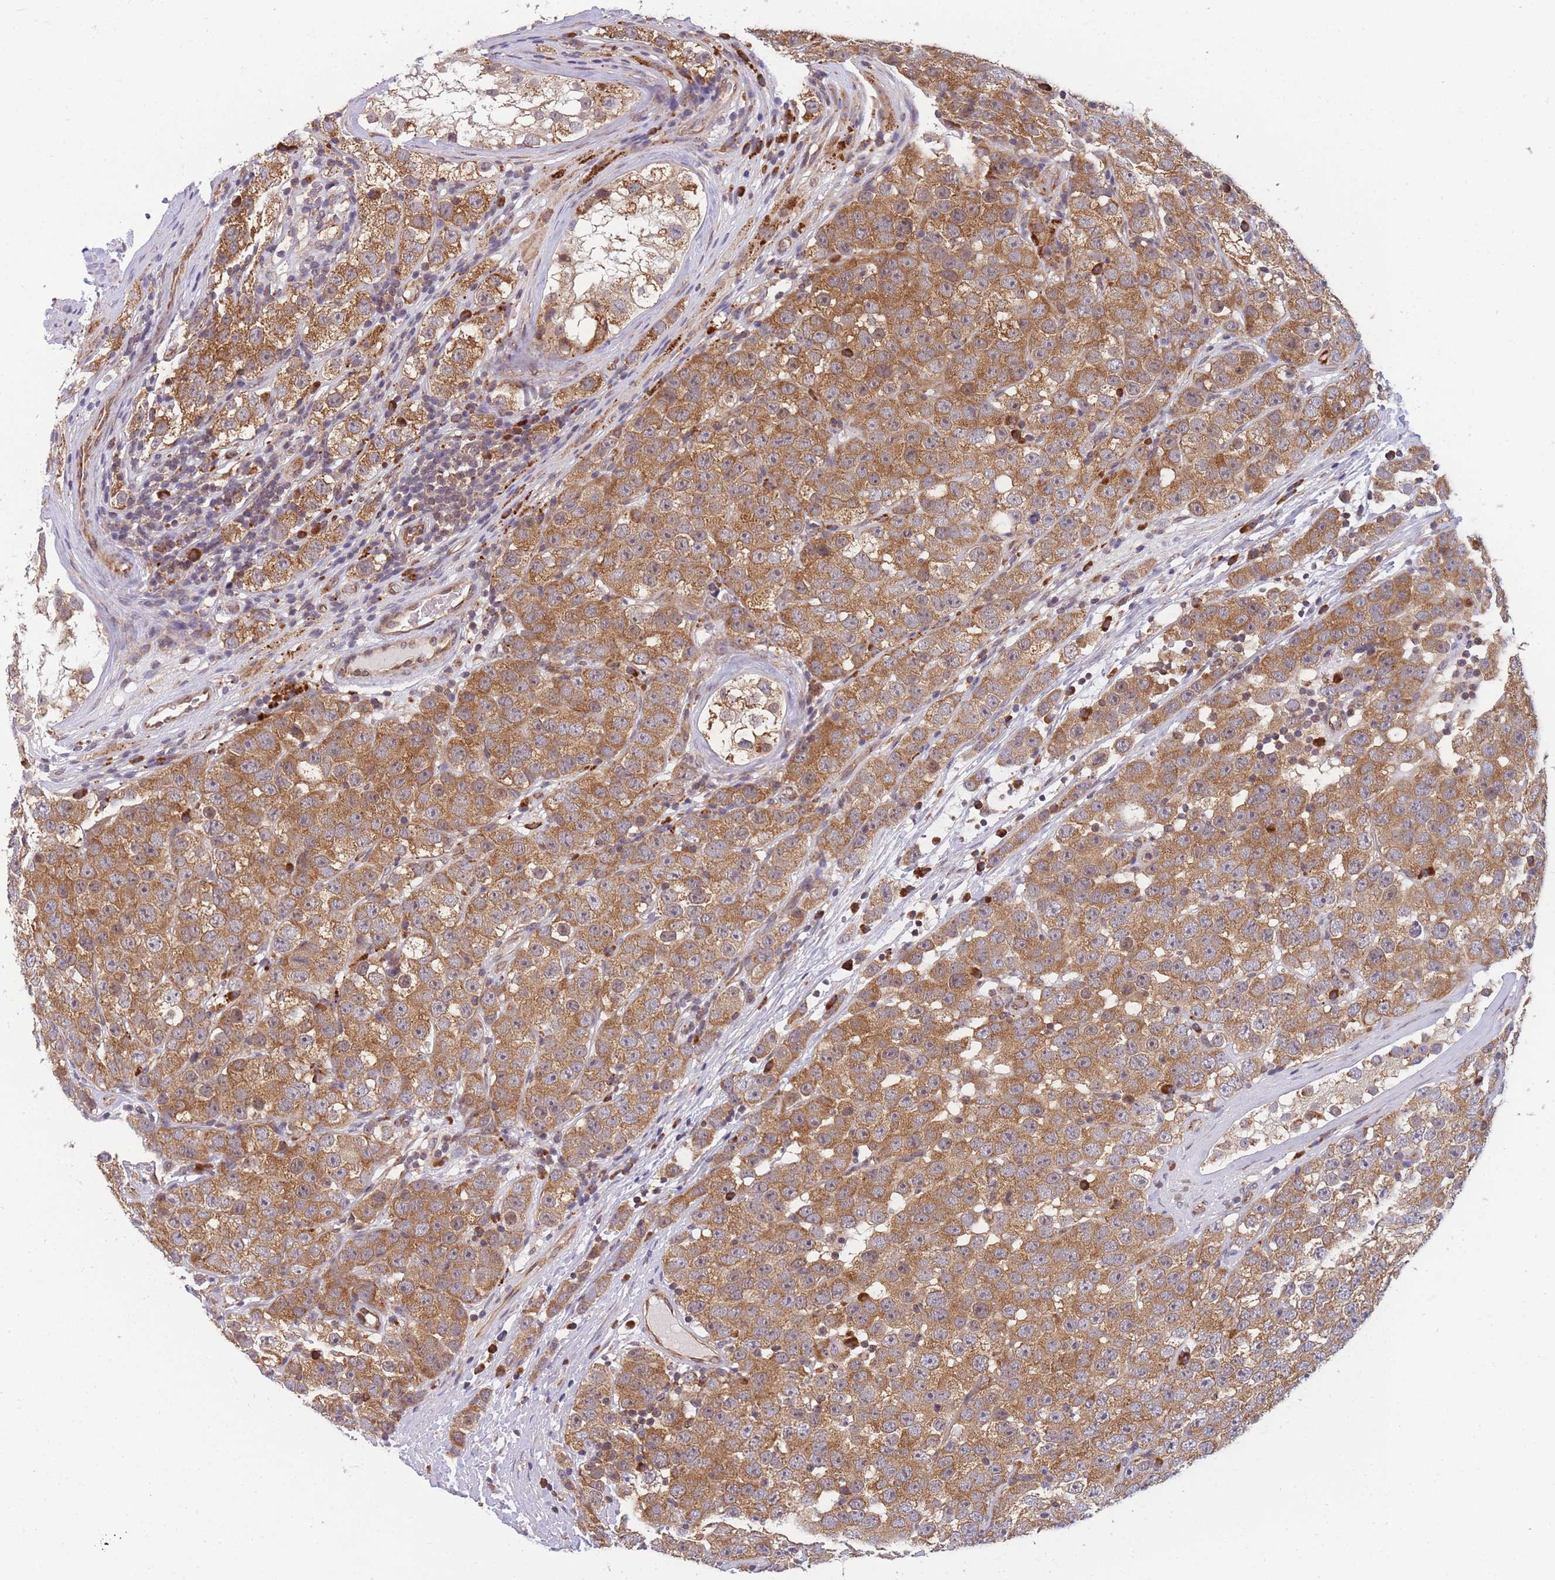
{"staining": {"intensity": "moderate", "quantity": ">75%", "location": "cytoplasmic/membranous"}, "tissue": "testis cancer", "cell_type": "Tumor cells", "image_type": "cancer", "snomed": [{"axis": "morphology", "description": "Seminoma, NOS"}, {"axis": "topography", "description": "Testis"}], "caption": "IHC micrograph of testis cancer (seminoma) stained for a protein (brown), which demonstrates medium levels of moderate cytoplasmic/membranous staining in about >75% of tumor cells.", "gene": "MRPL23", "patient": {"sex": "male", "age": 28}}